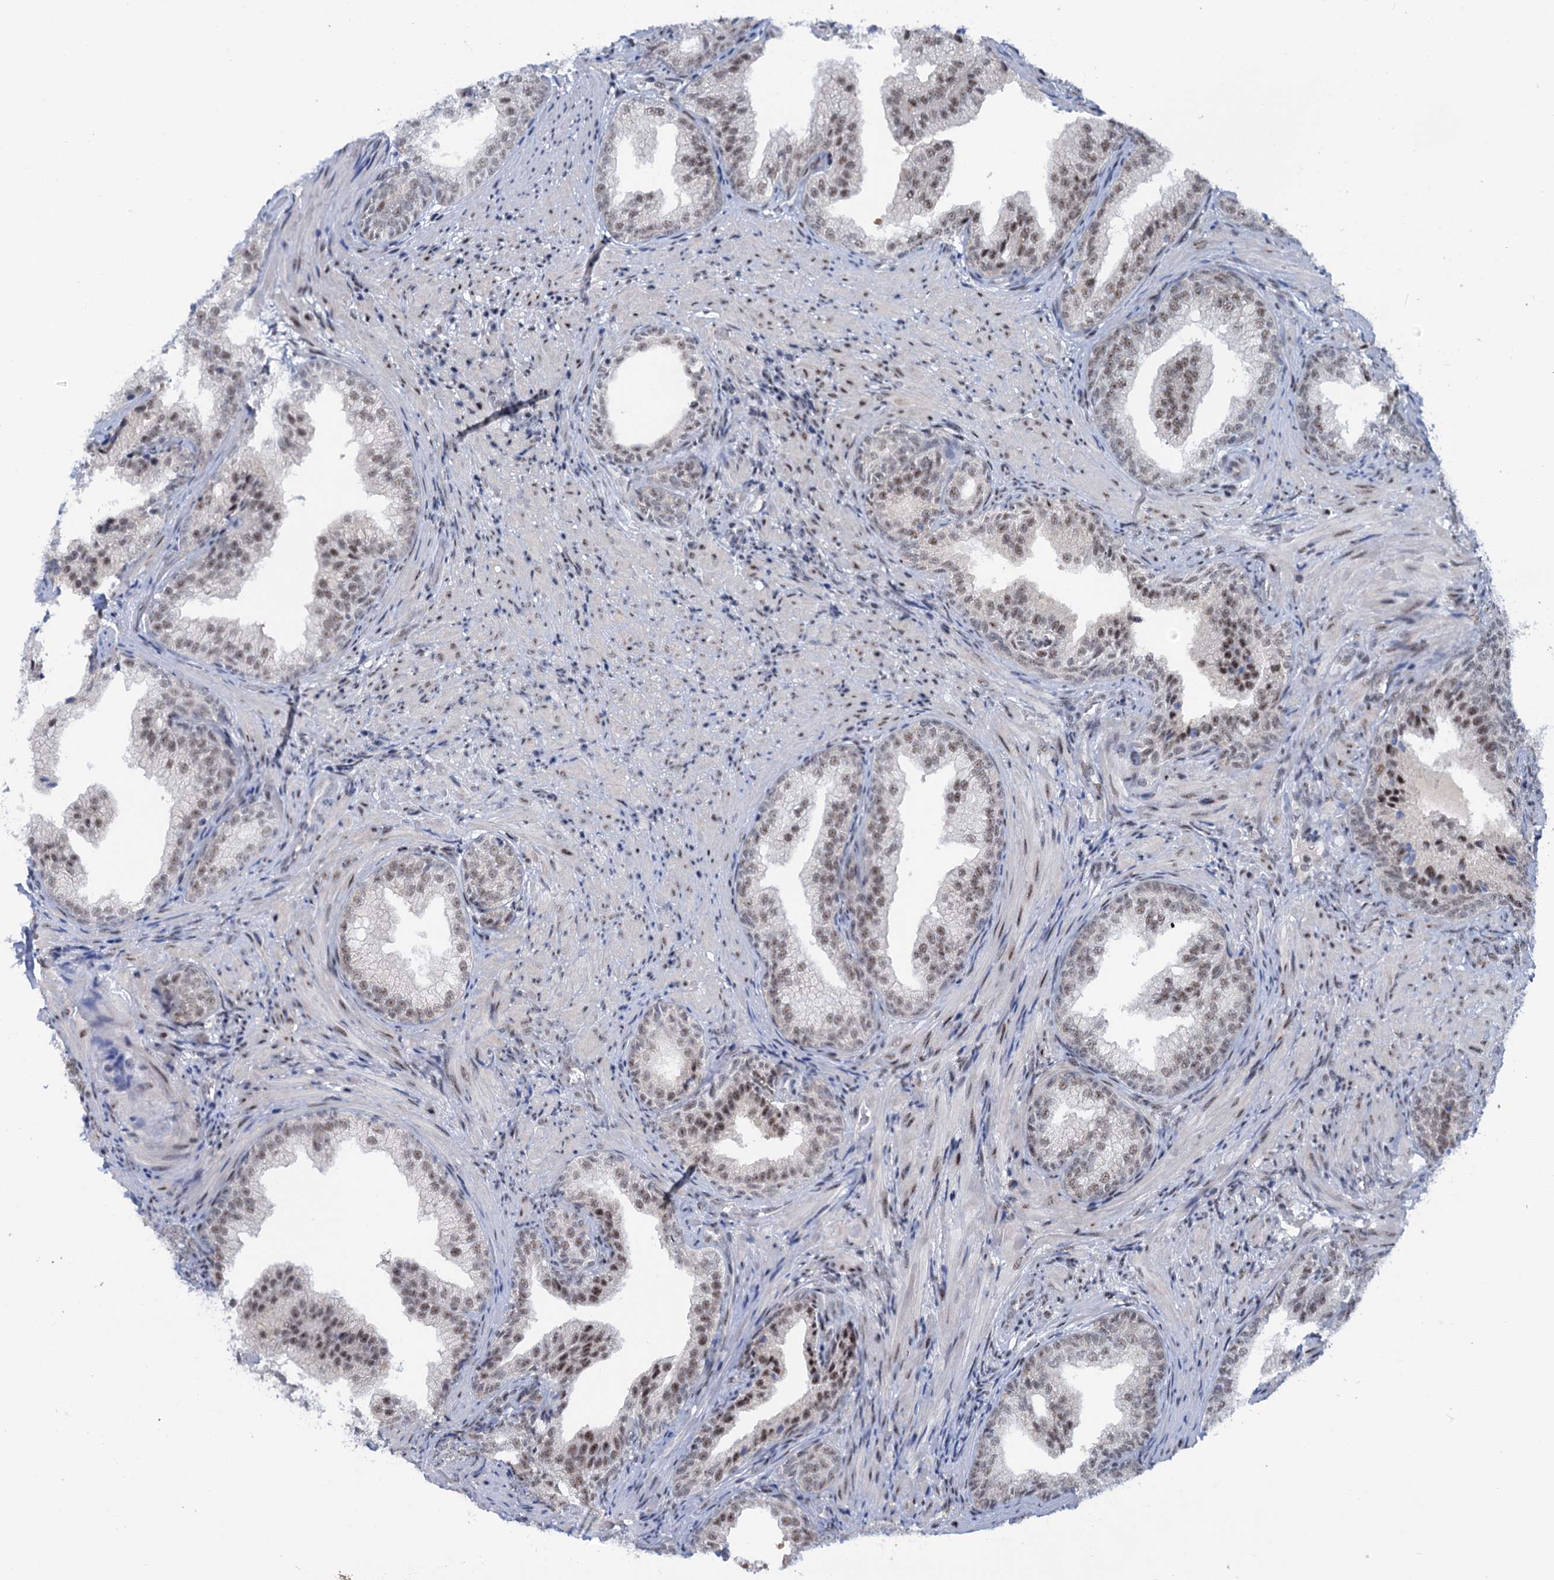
{"staining": {"intensity": "moderate", "quantity": "25%-75%", "location": "nuclear"}, "tissue": "prostate", "cell_type": "Glandular cells", "image_type": "normal", "snomed": [{"axis": "morphology", "description": "Normal tissue, NOS"}, {"axis": "topography", "description": "Prostate"}], "caption": "A high-resolution micrograph shows IHC staining of normal prostate, which reveals moderate nuclear positivity in approximately 25%-75% of glandular cells.", "gene": "SREK1", "patient": {"sex": "male", "age": 76}}